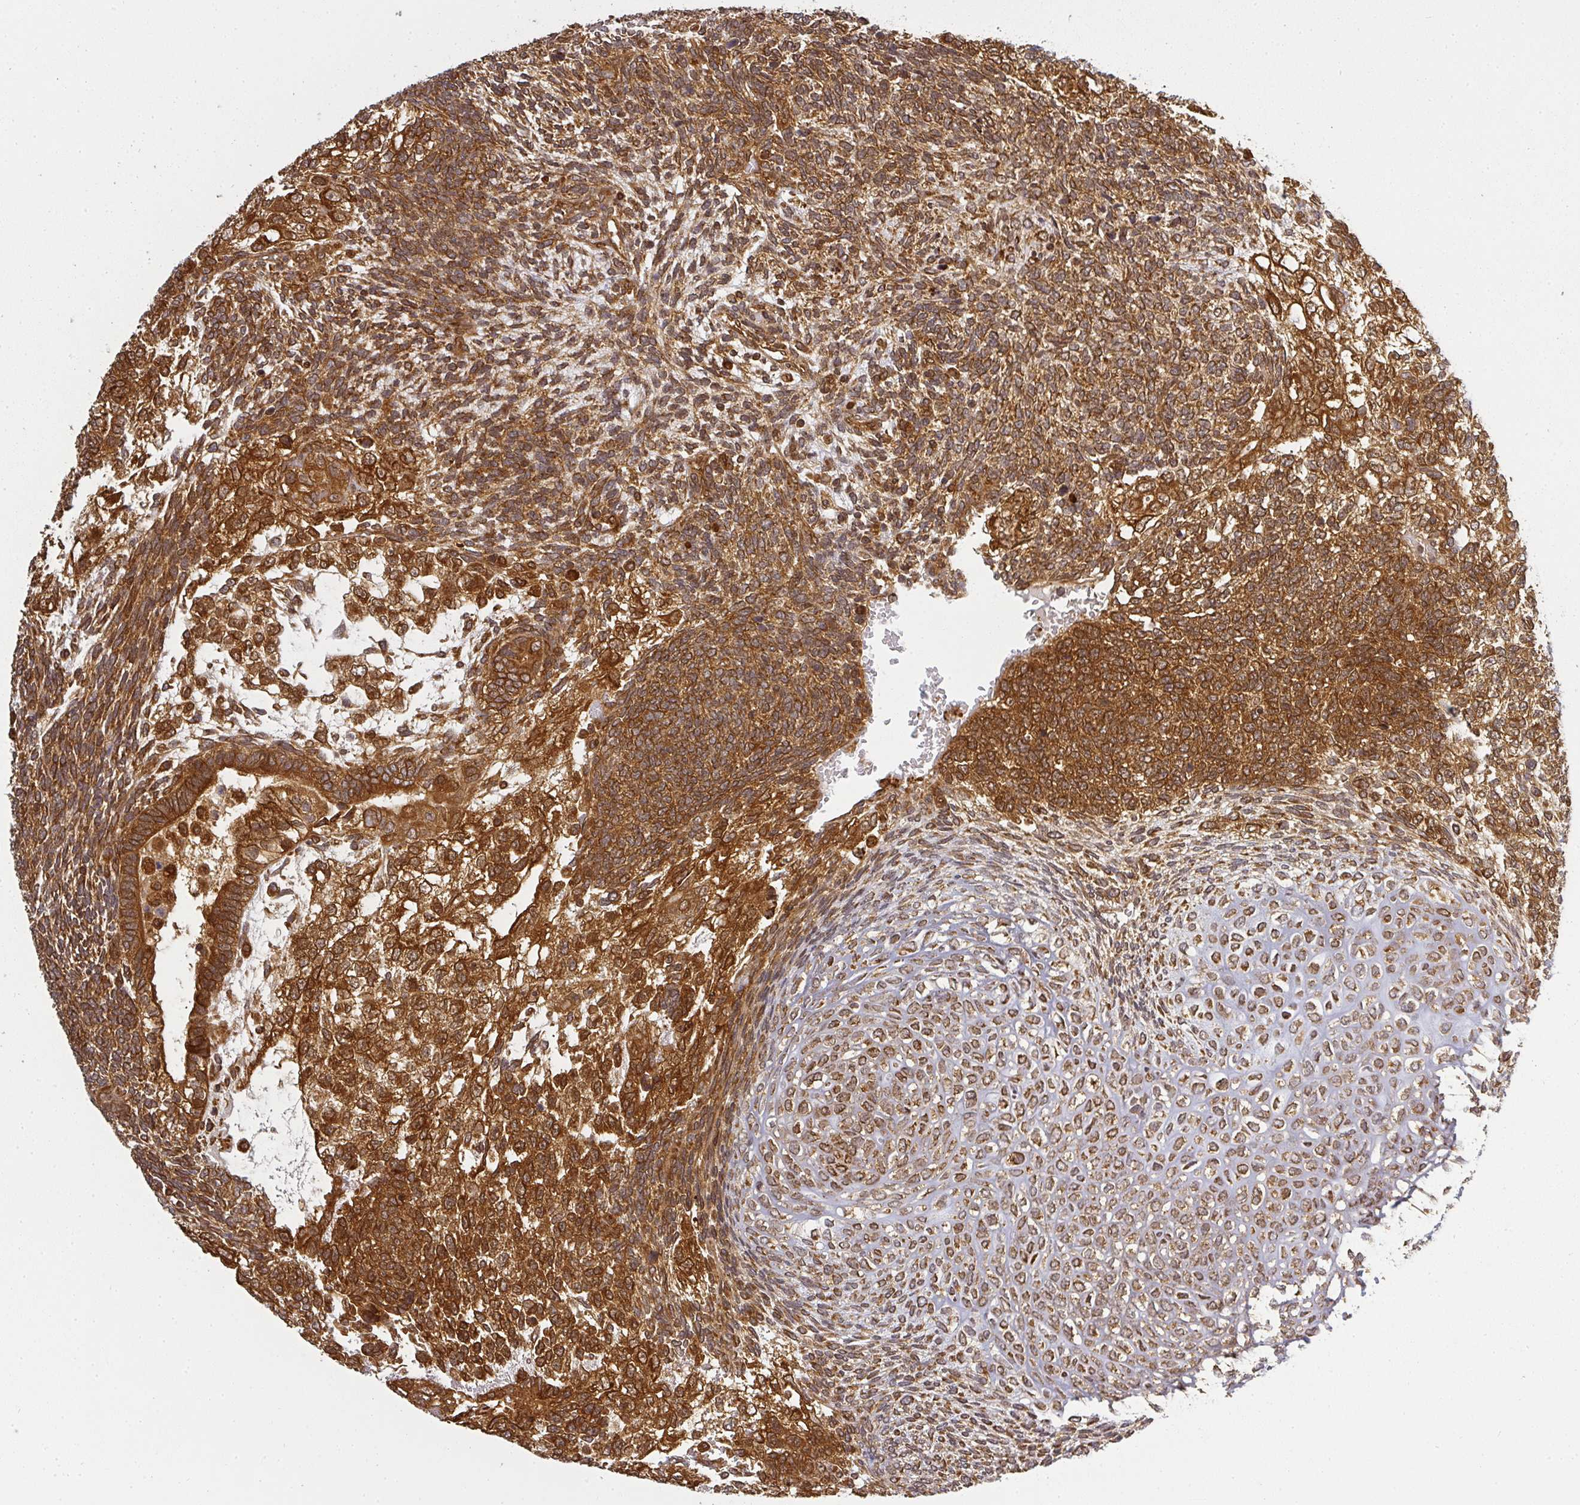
{"staining": {"intensity": "strong", "quantity": ">75%", "location": "cytoplasmic/membranous"}, "tissue": "testis cancer", "cell_type": "Tumor cells", "image_type": "cancer", "snomed": [{"axis": "morphology", "description": "Carcinoma, Embryonal, NOS"}, {"axis": "topography", "description": "Testis"}], "caption": "Tumor cells reveal high levels of strong cytoplasmic/membranous expression in approximately >75% of cells in human testis cancer.", "gene": "PPP6R3", "patient": {"sex": "male", "age": 23}}